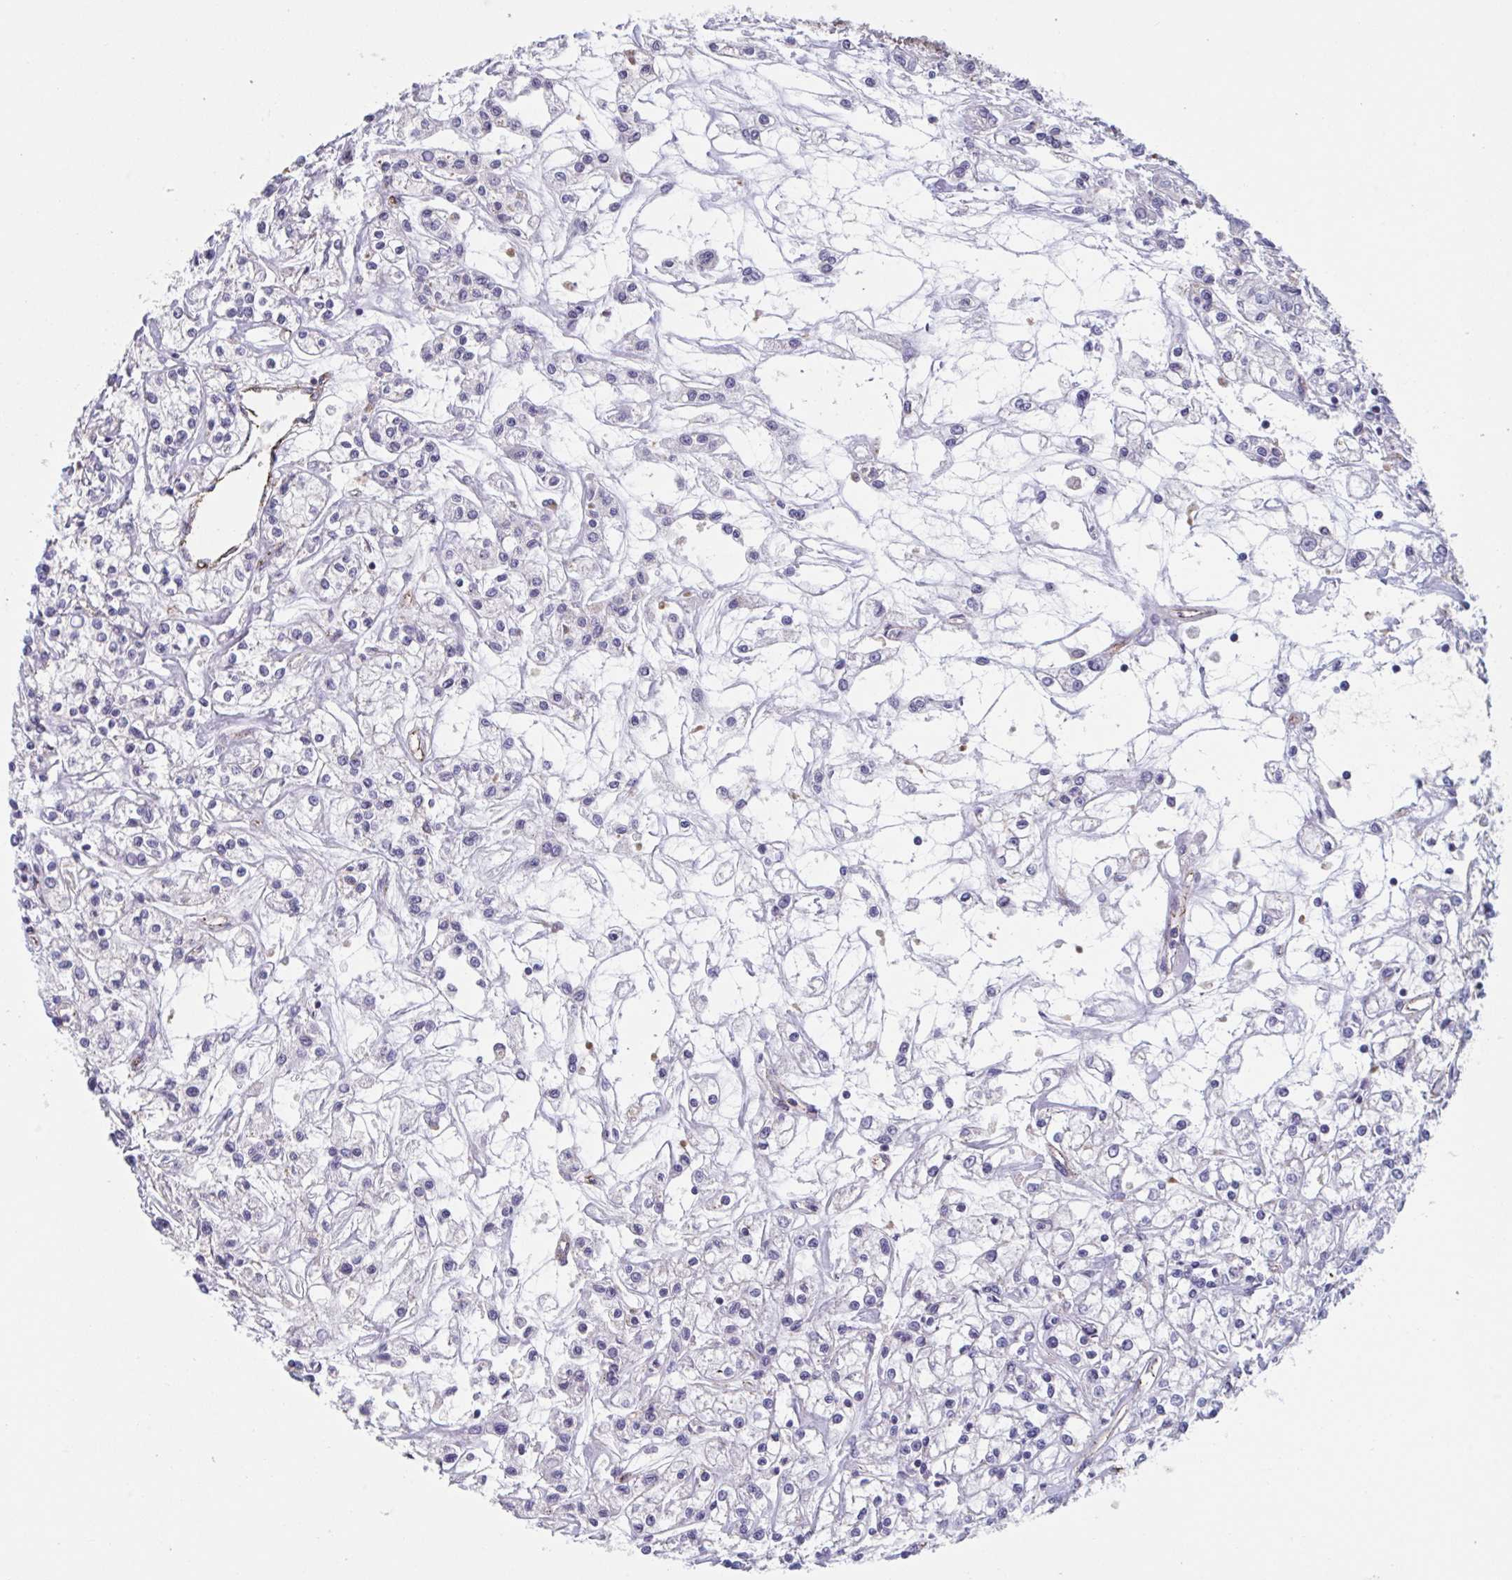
{"staining": {"intensity": "negative", "quantity": "none", "location": "none"}, "tissue": "renal cancer", "cell_type": "Tumor cells", "image_type": "cancer", "snomed": [{"axis": "morphology", "description": "Adenocarcinoma, NOS"}, {"axis": "topography", "description": "Kidney"}], "caption": "Human renal cancer (adenocarcinoma) stained for a protein using immunohistochemistry (IHC) reveals no positivity in tumor cells.", "gene": "TNFSF10", "patient": {"sex": "female", "age": 59}}